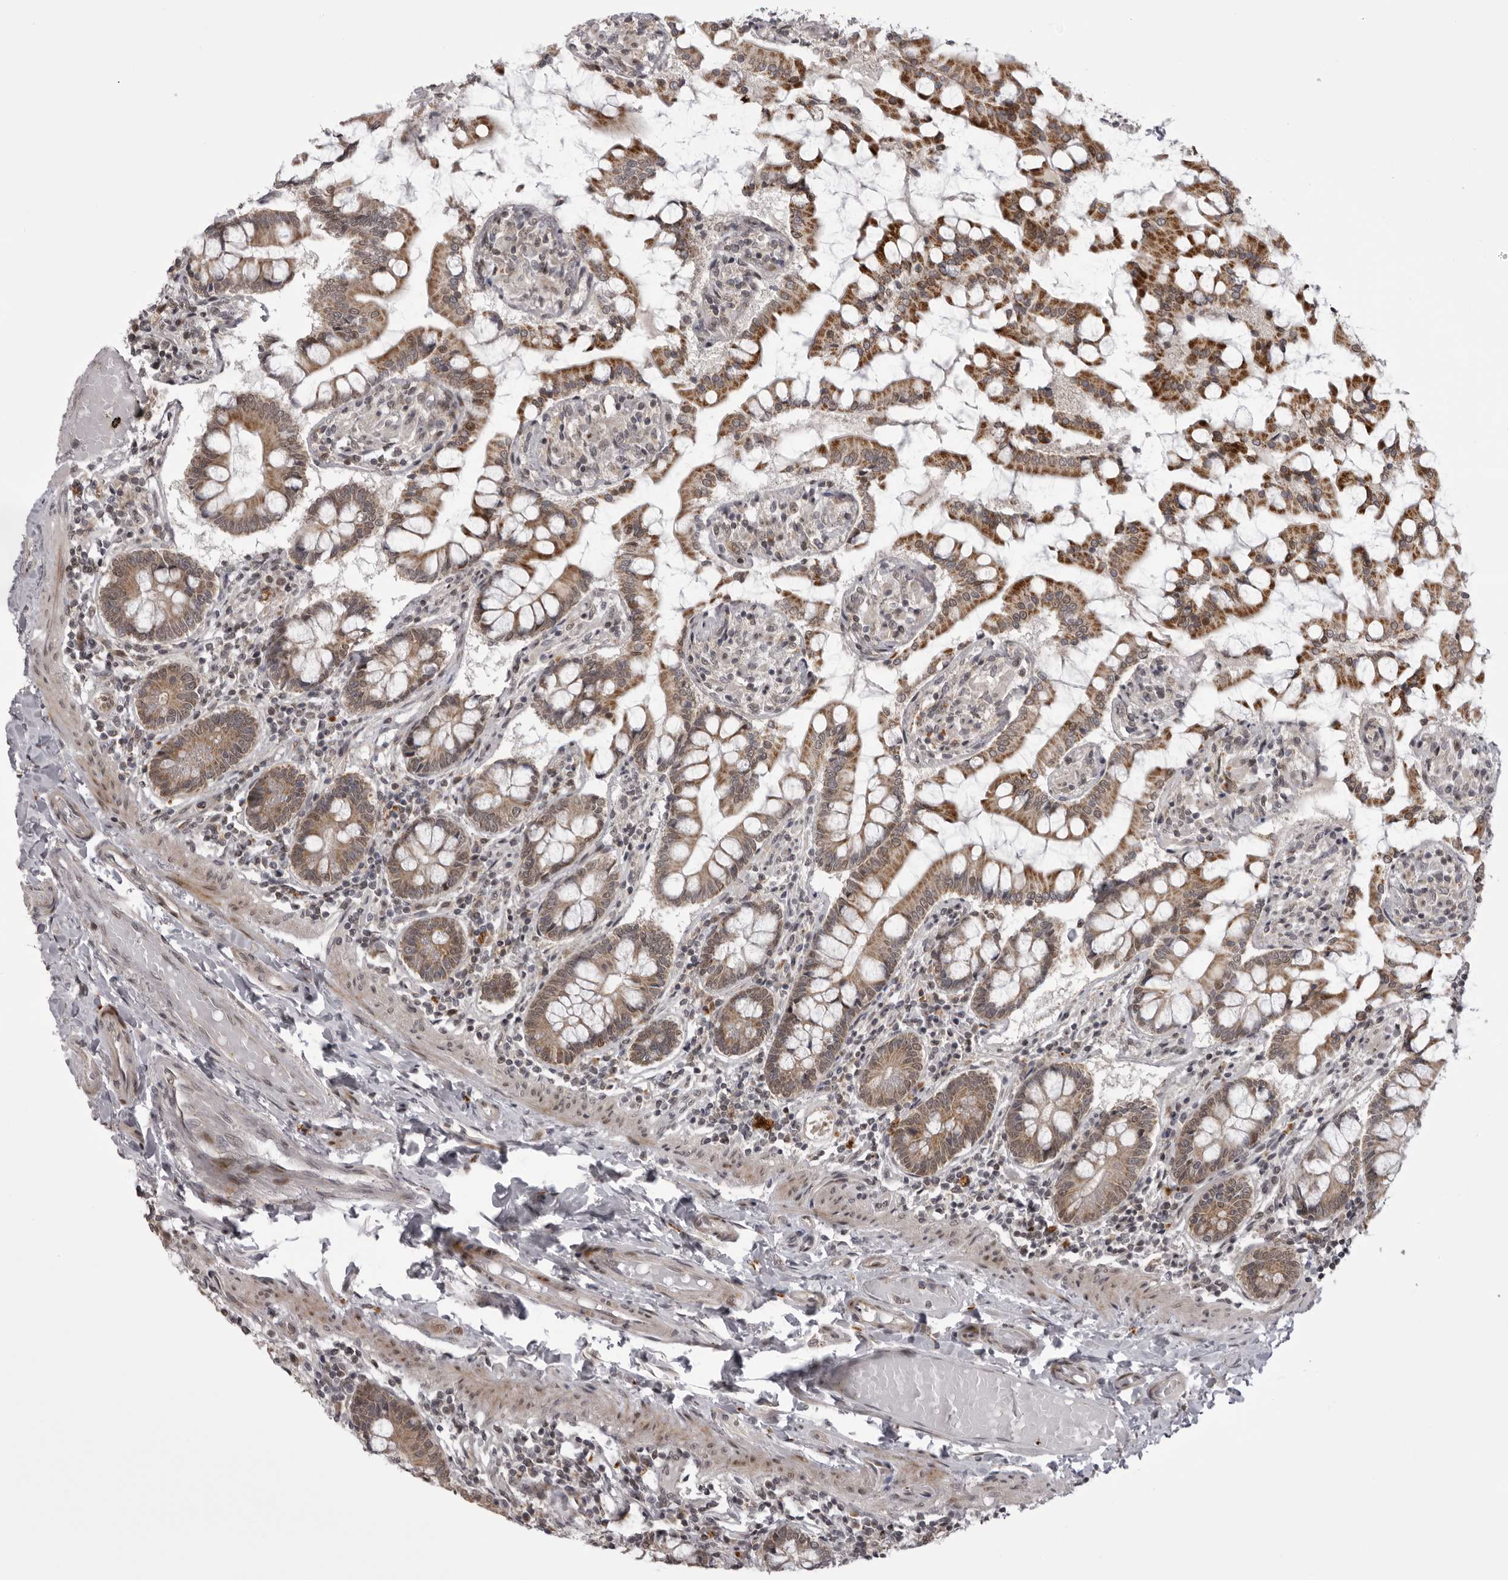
{"staining": {"intensity": "strong", "quantity": ">75%", "location": "cytoplasmic/membranous"}, "tissue": "small intestine", "cell_type": "Glandular cells", "image_type": "normal", "snomed": [{"axis": "morphology", "description": "Normal tissue, NOS"}, {"axis": "topography", "description": "Small intestine"}], "caption": "A high-resolution image shows IHC staining of benign small intestine, which exhibits strong cytoplasmic/membranous staining in about >75% of glandular cells. Nuclei are stained in blue.", "gene": "C1orf109", "patient": {"sex": "male", "age": 41}}